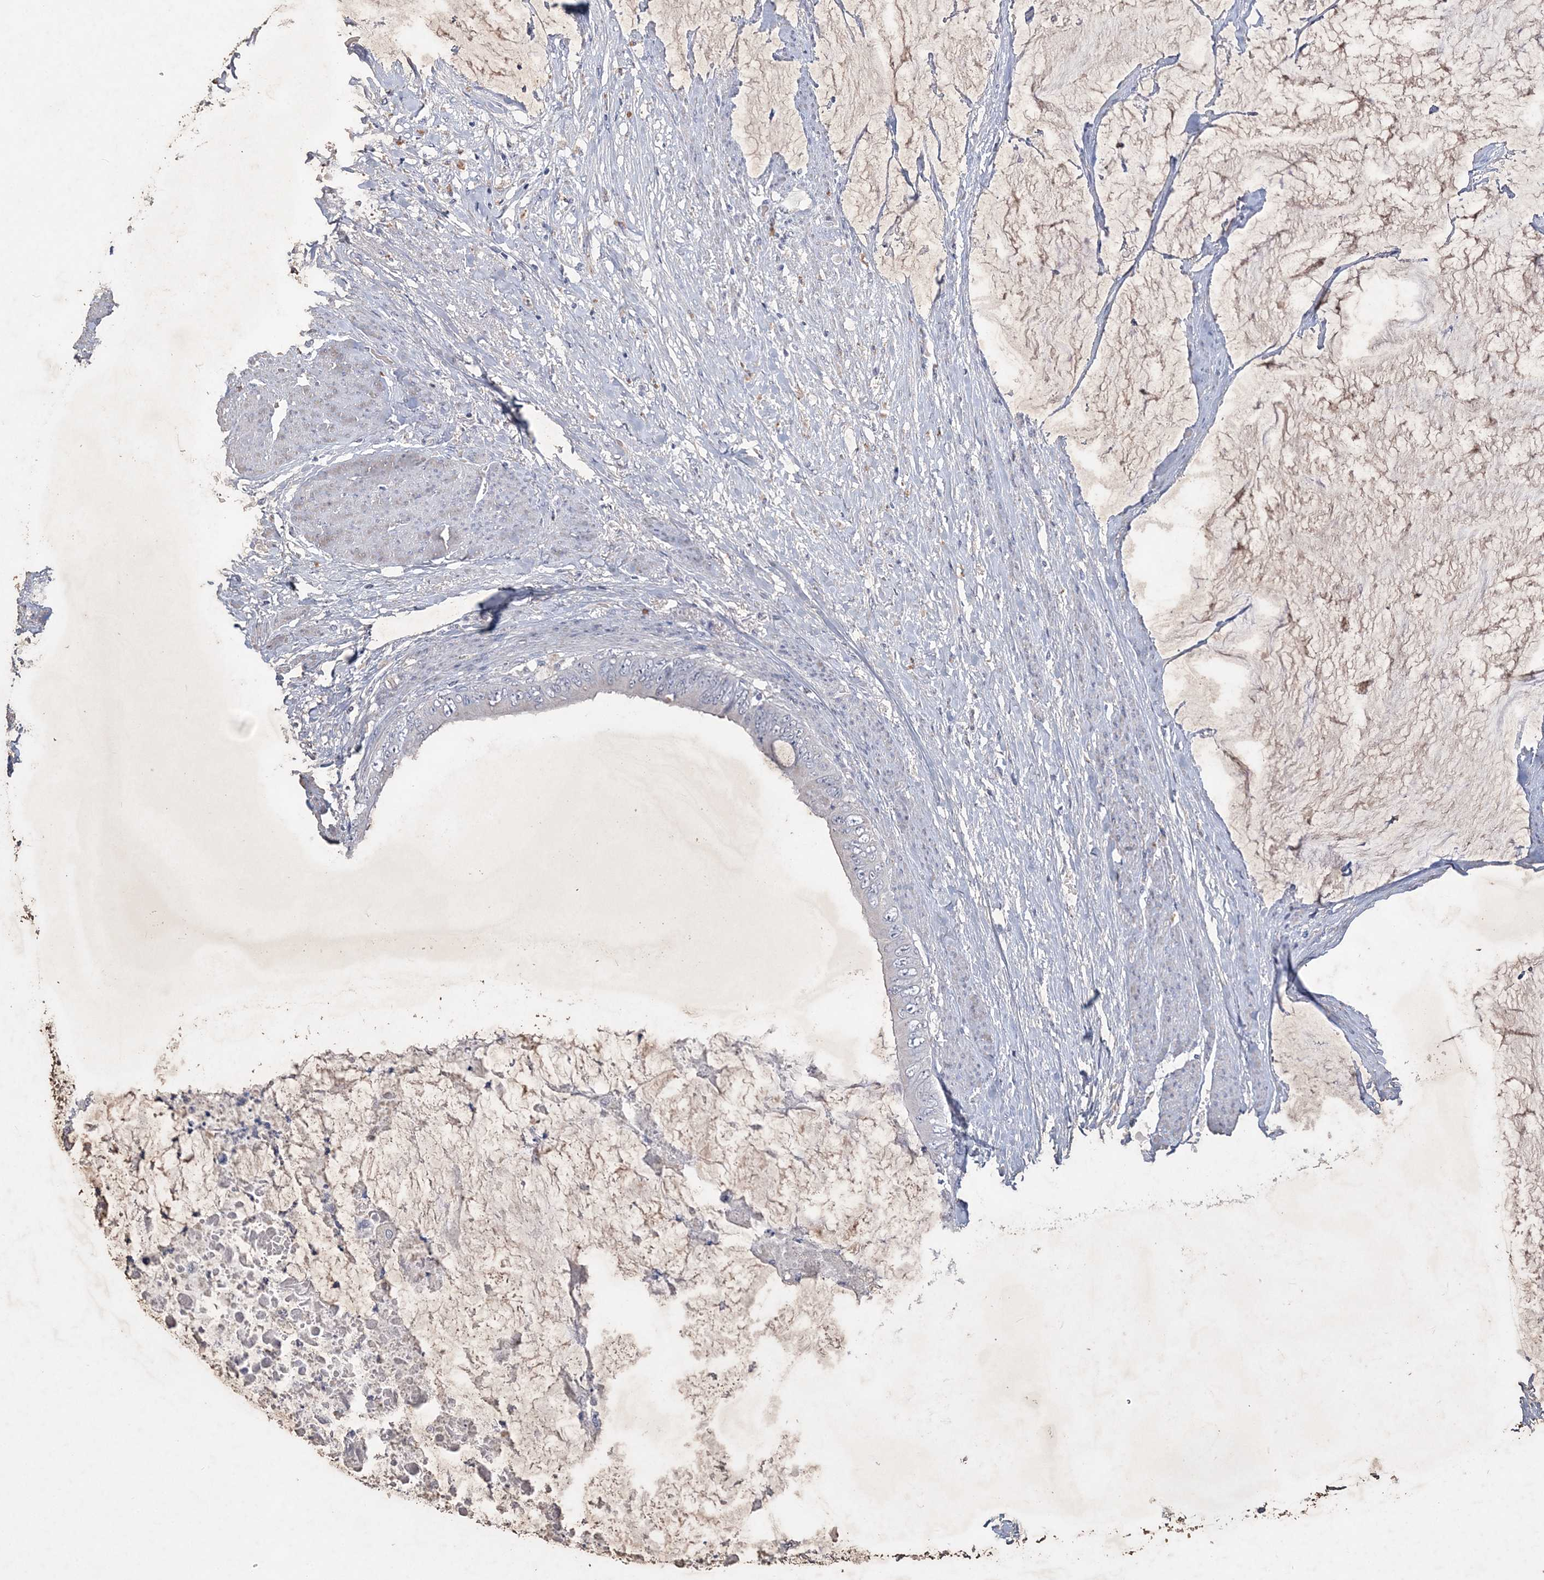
{"staining": {"intensity": "negative", "quantity": "none", "location": "none"}, "tissue": "colorectal cancer", "cell_type": "Tumor cells", "image_type": "cancer", "snomed": [{"axis": "morphology", "description": "Normal tissue, NOS"}, {"axis": "morphology", "description": "Adenocarcinoma, NOS"}, {"axis": "topography", "description": "Rectum"}, {"axis": "topography", "description": "Peripheral nerve tissue"}], "caption": "Immunohistochemistry image of neoplastic tissue: human adenocarcinoma (colorectal) stained with DAB displays no significant protein expression in tumor cells.", "gene": "COPS8", "patient": {"sex": "female", "age": 77}}